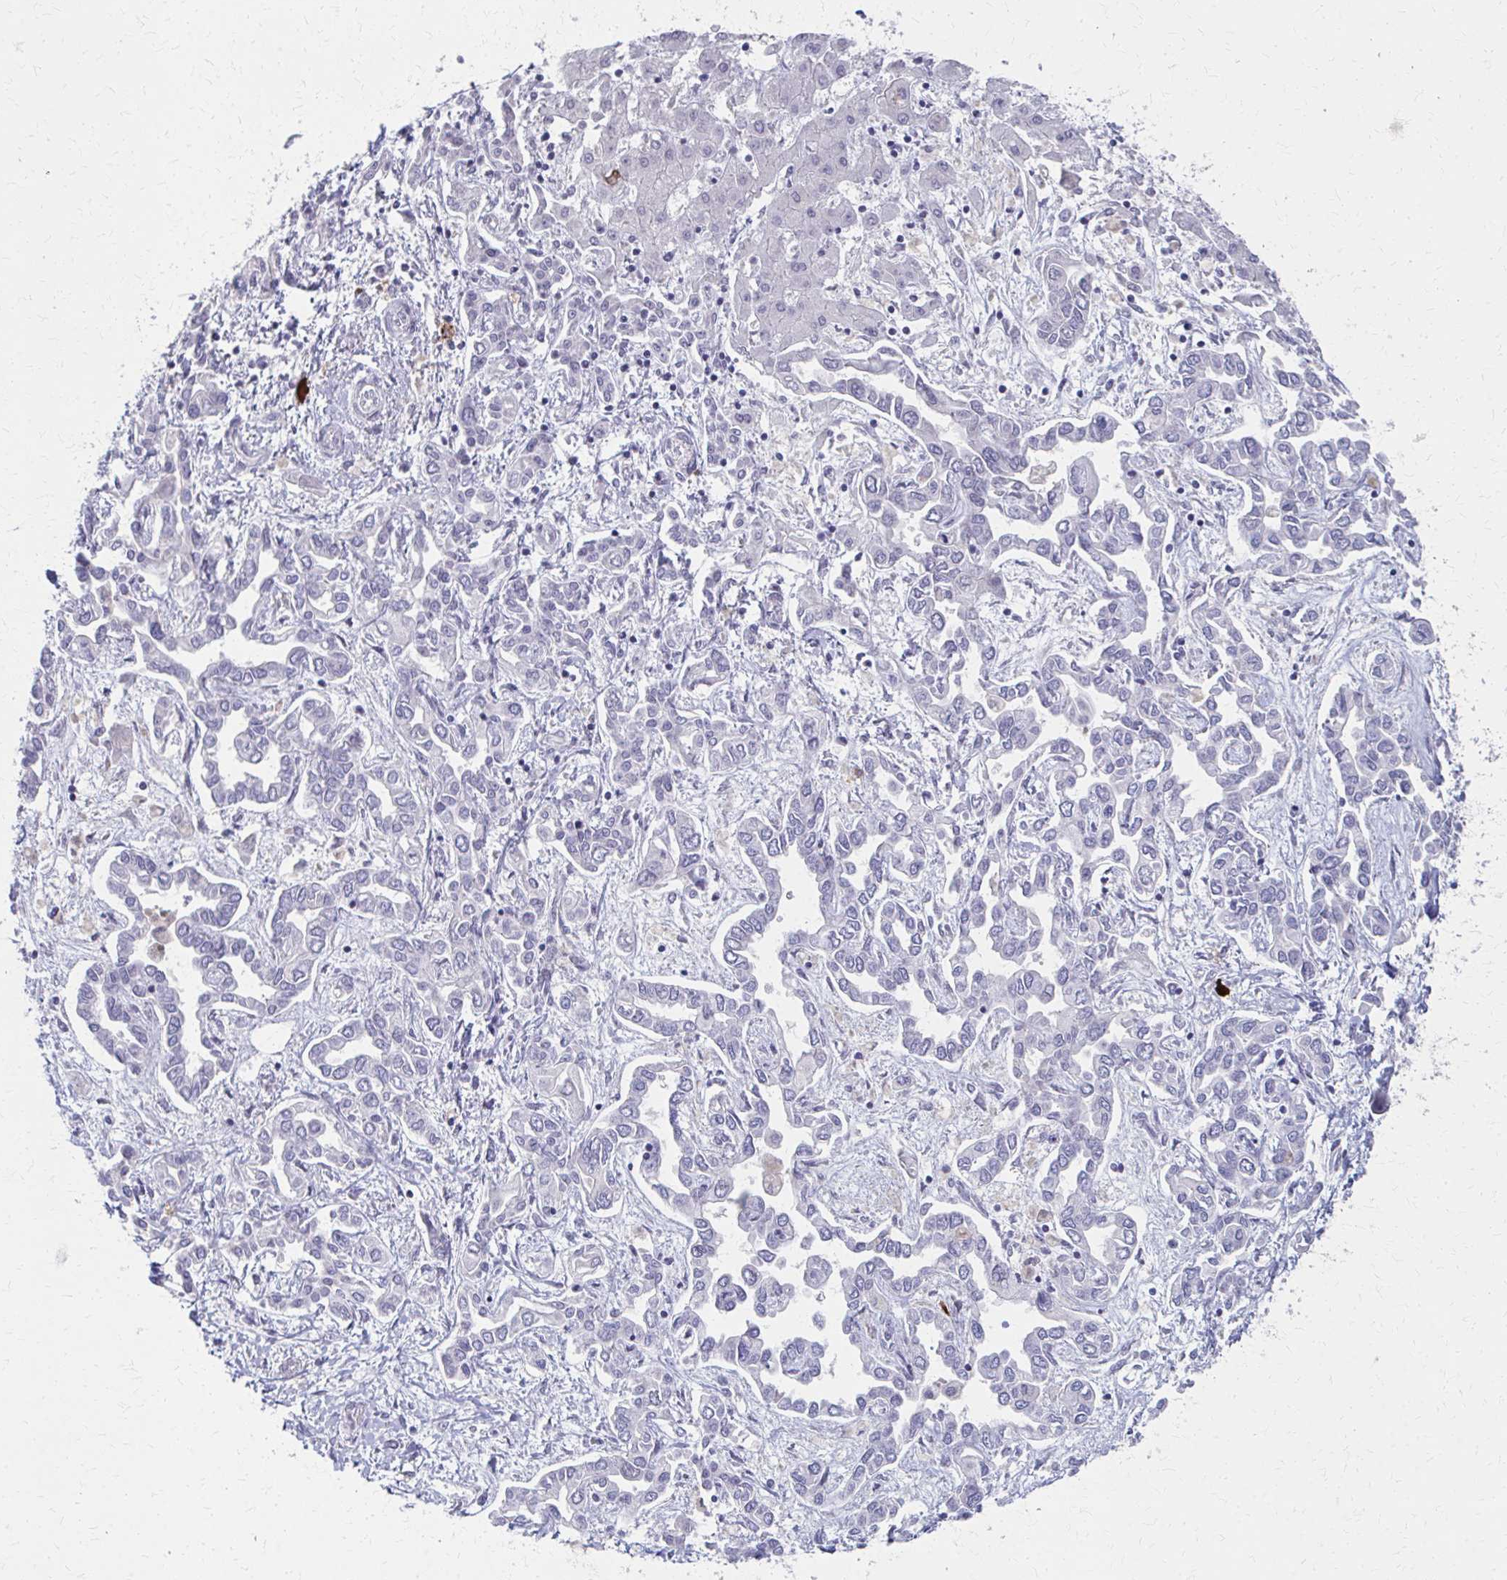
{"staining": {"intensity": "negative", "quantity": "none", "location": "none"}, "tissue": "liver cancer", "cell_type": "Tumor cells", "image_type": "cancer", "snomed": [{"axis": "morphology", "description": "Cholangiocarcinoma"}, {"axis": "topography", "description": "Liver"}], "caption": "Immunohistochemistry image of neoplastic tissue: liver cancer (cholangiocarcinoma) stained with DAB demonstrates no significant protein staining in tumor cells. Nuclei are stained in blue.", "gene": "MS4A2", "patient": {"sex": "female", "age": 64}}